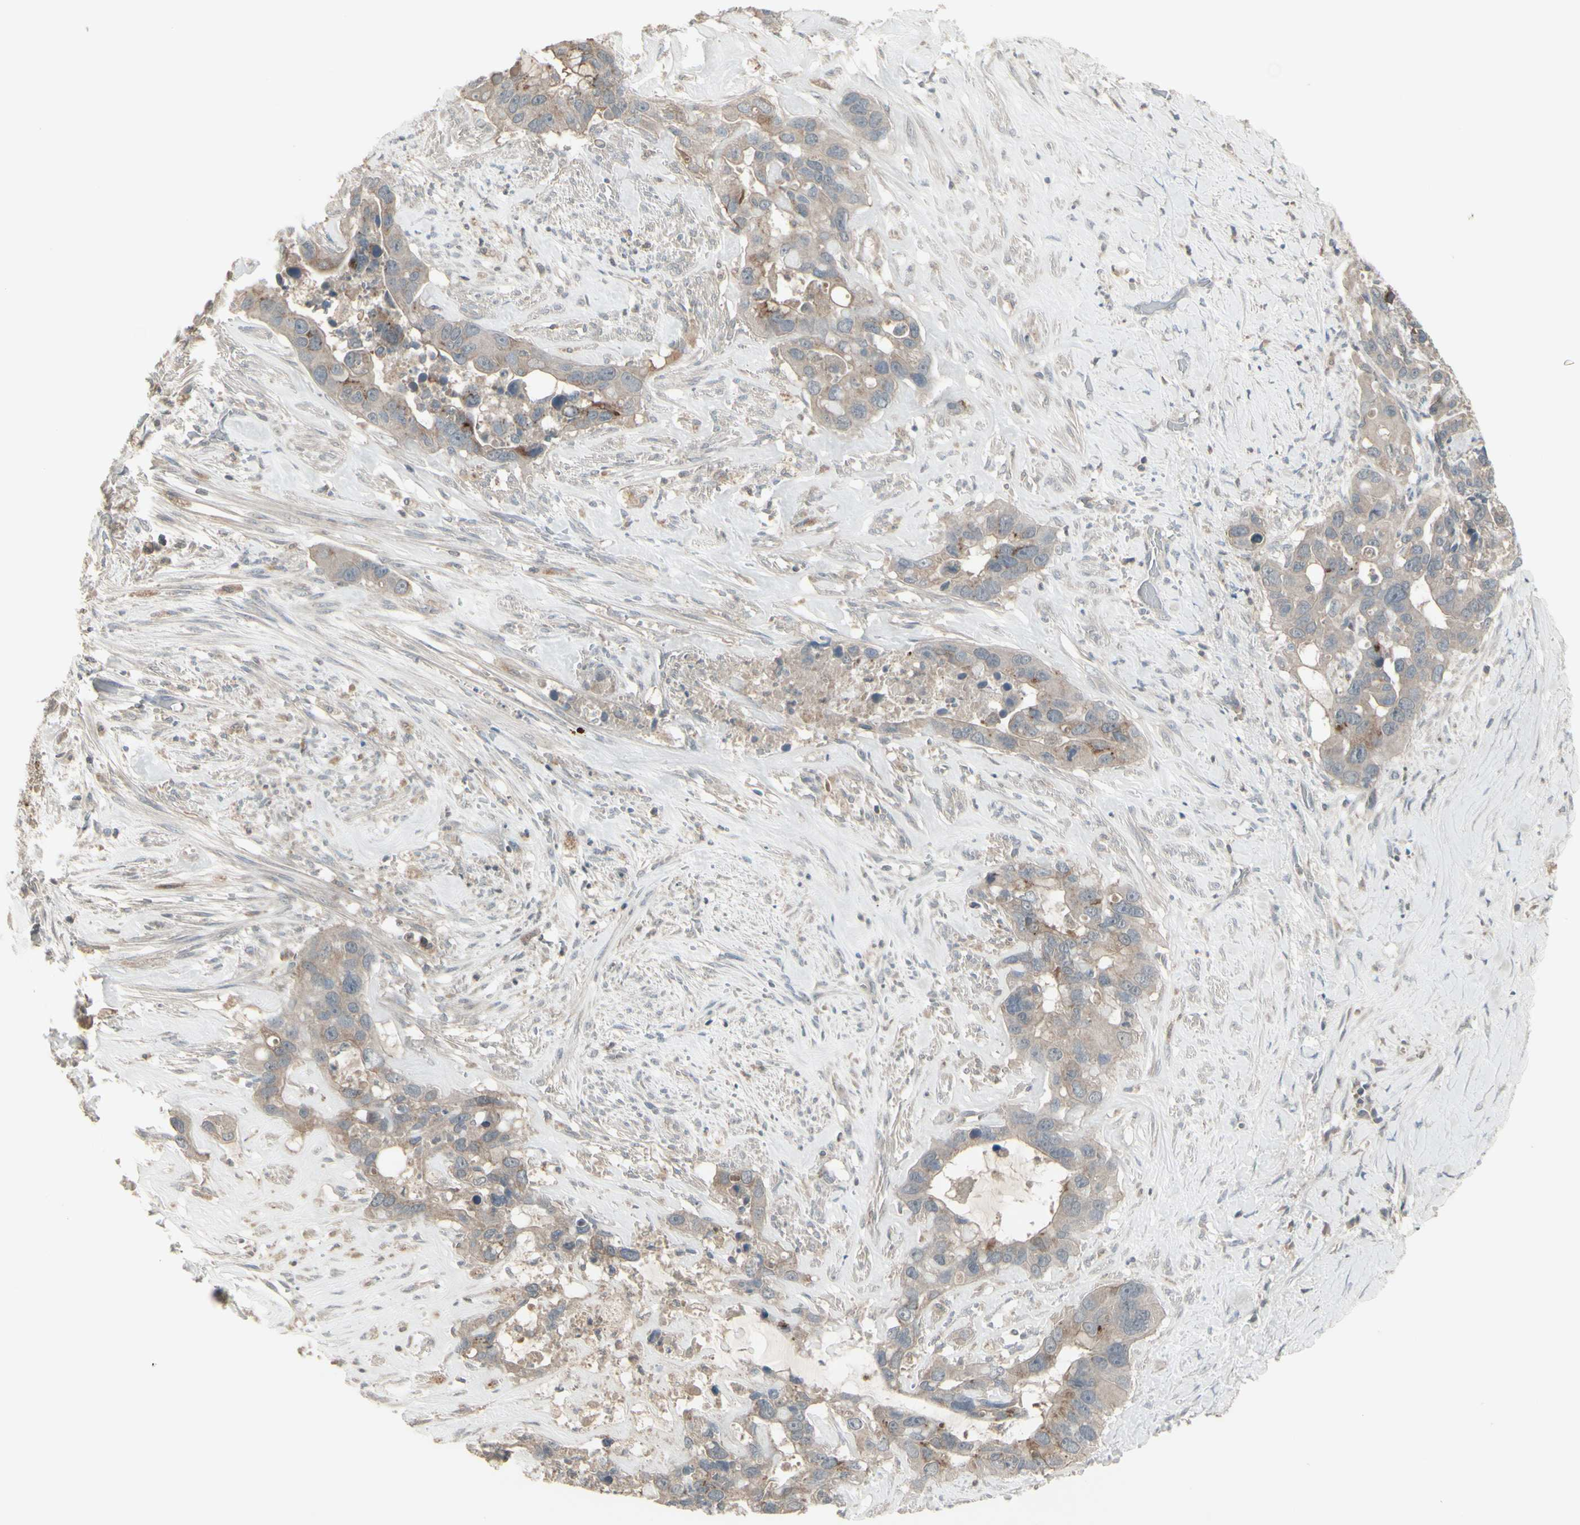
{"staining": {"intensity": "negative", "quantity": "none", "location": "none"}, "tissue": "liver cancer", "cell_type": "Tumor cells", "image_type": "cancer", "snomed": [{"axis": "morphology", "description": "Cholangiocarcinoma"}, {"axis": "topography", "description": "Liver"}], "caption": "An image of human liver cholangiocarcinoma is negative for staining in tumor cells.", "gene": "CSK", "patient": {"sex": "female", "age": 65}}